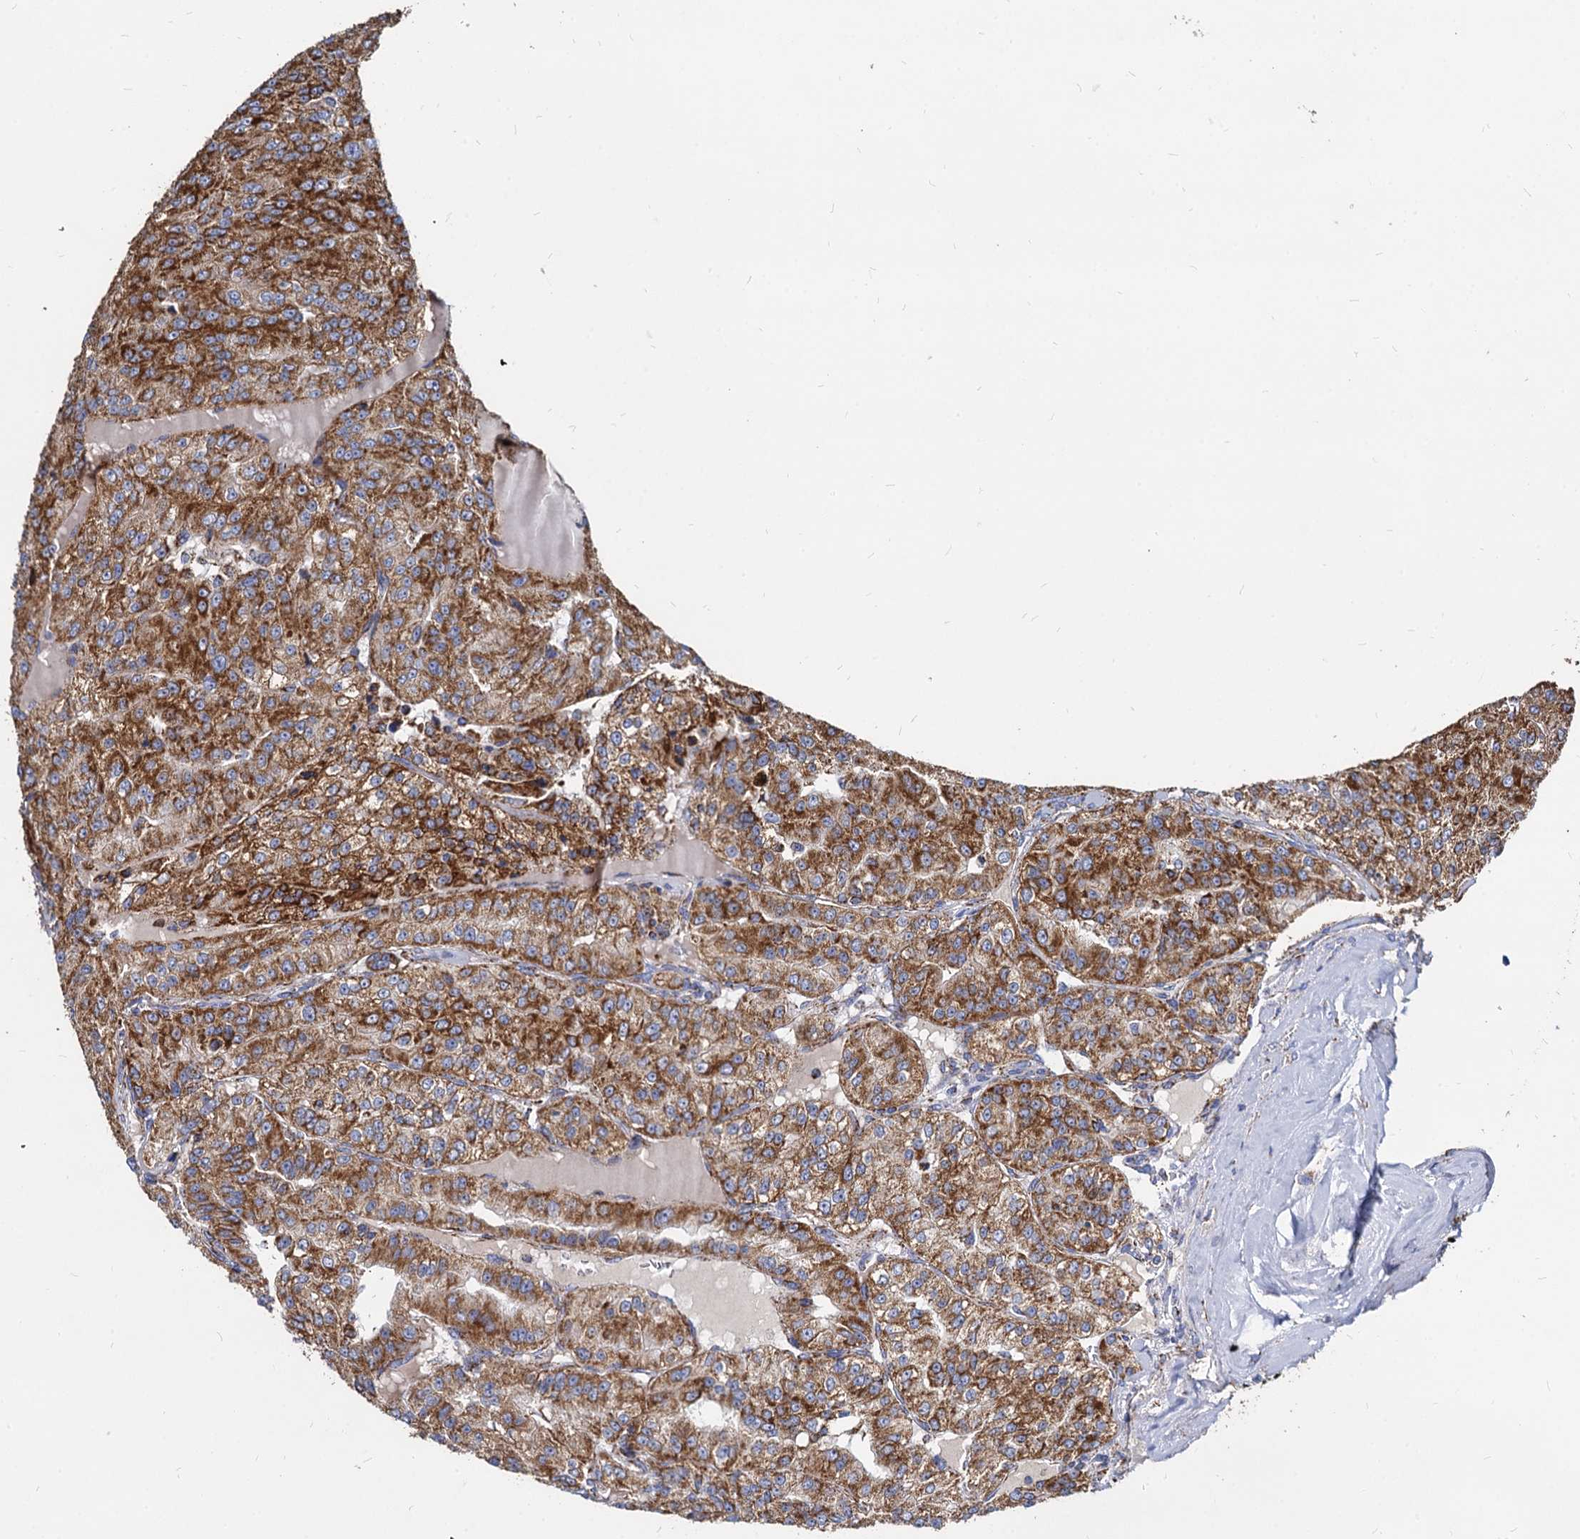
{"staining": {"intensity": "strong", "quantity": ">75%", "location": "cytoplasmic/membranous"}, "tissue": "renal cancer", "cell_type": "Tumor cells", "image_type": "cancer", "snomed": [{"axis": "morphology", "description": "Adenocarcinoma, NOS"}, {"axis": "topography", "description": "Kidney"}], "caption": "Immunohistochemistry (IHC) photomicrograph of renal cancer (adenocarcinoma) stained for a protein (brown), which shows high levels of strong cytoplasmic/membranous staining in about >75% of tumor cells.", "gene": "TIMM10", "patient": {"sex": "female", "age": 63}}